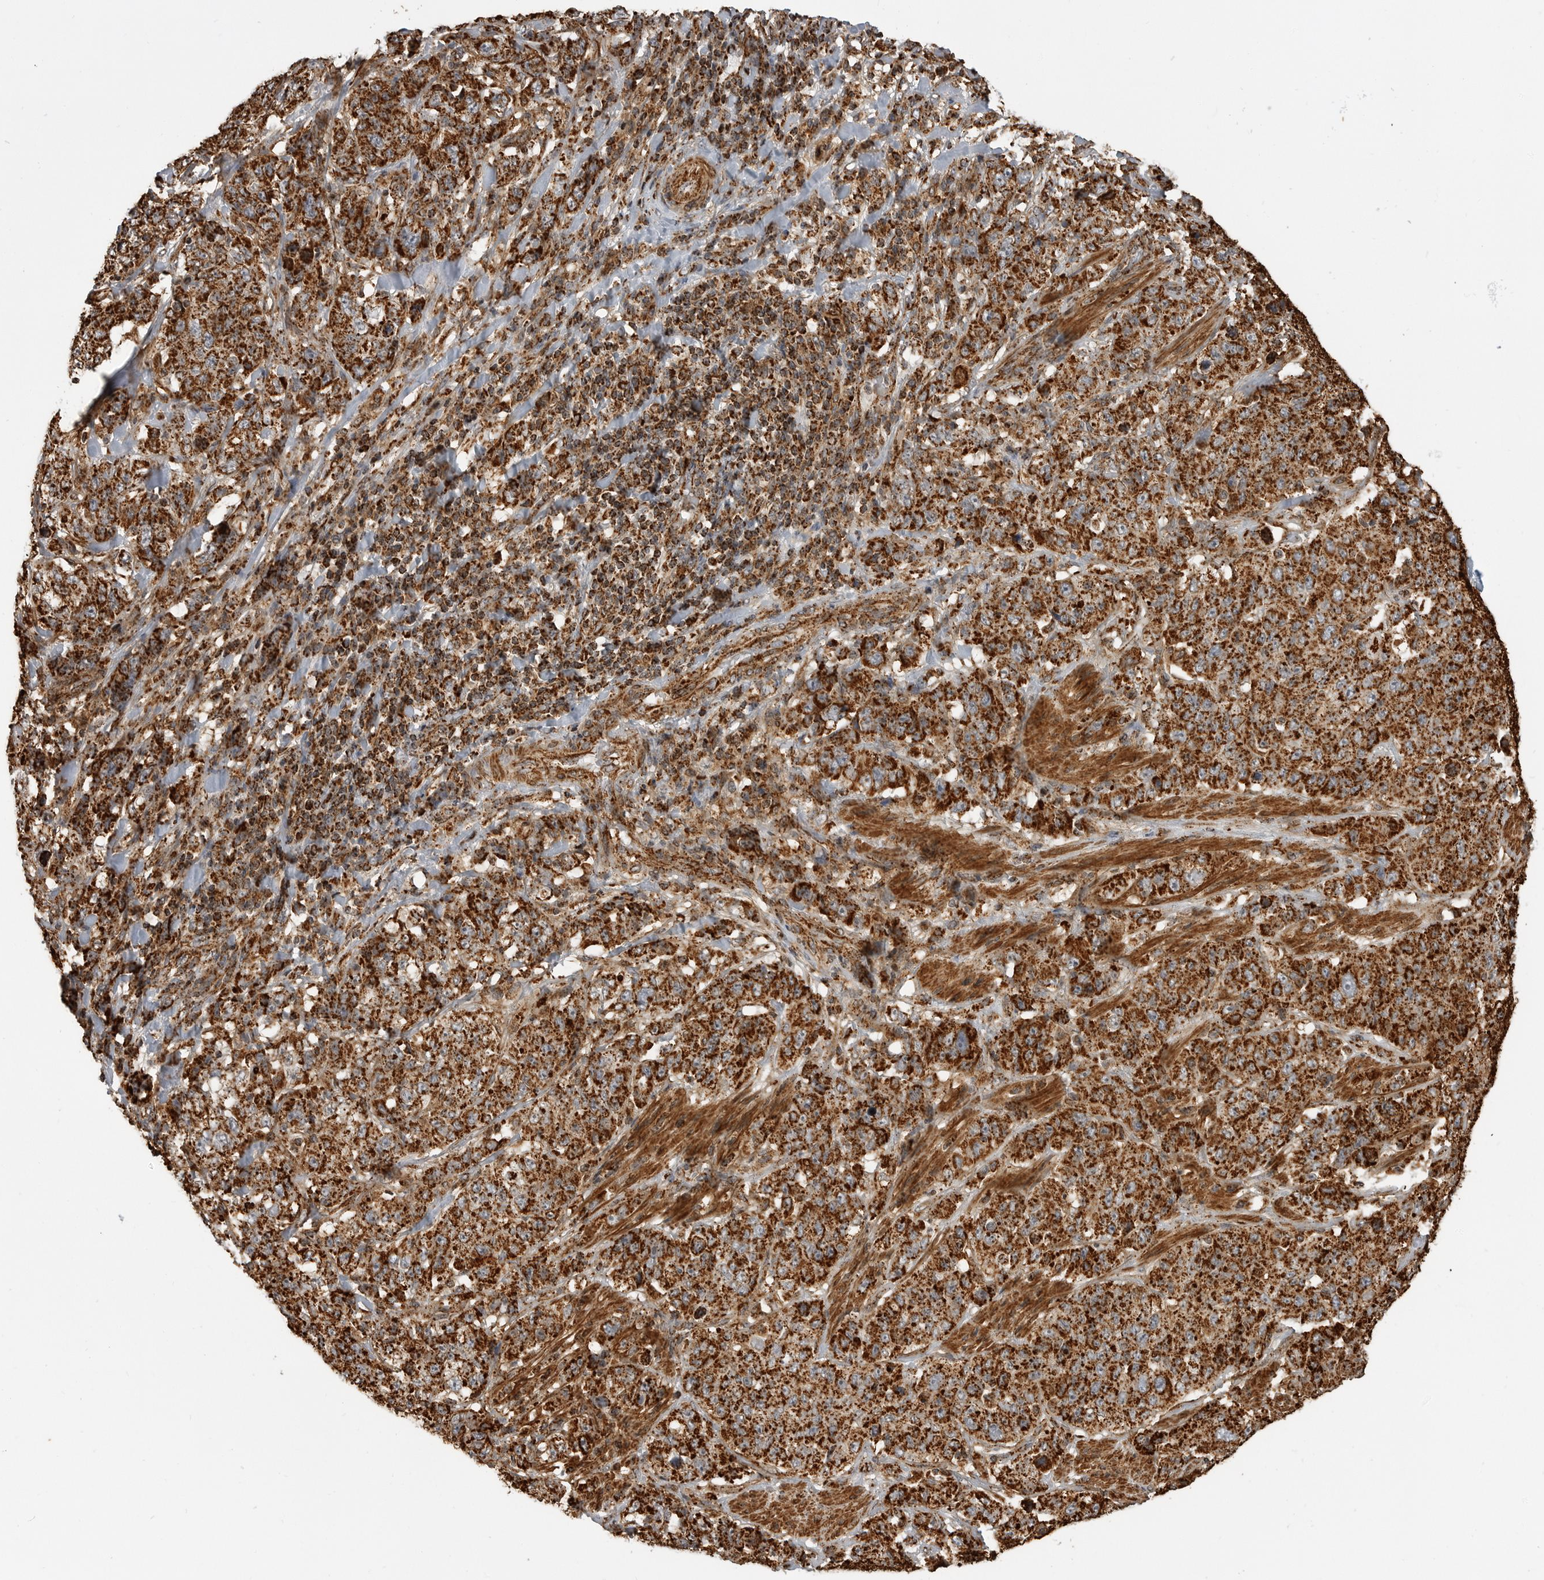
{"staining": {"intensity": "strong", "quantity": ">75%", "location": "cytoplasmic/membranous"}, "tissue": "stomach cancer", "cell_type": "Tumor cells", "image_type": "cancer", "snomed": [{"axis": "morphology", "description": "Adenocarcinoma, NOS"}, {"axis": "topography", "description": "Stomach"}], "caption": "Protein expression analysis of adenocarcinoma (stomach) exhibits strong cytoplasmic/membranous positivity in about >75% of tumor cells.", "gene": "BMP2K", "patient": {"sex": "male", "age": 48}}